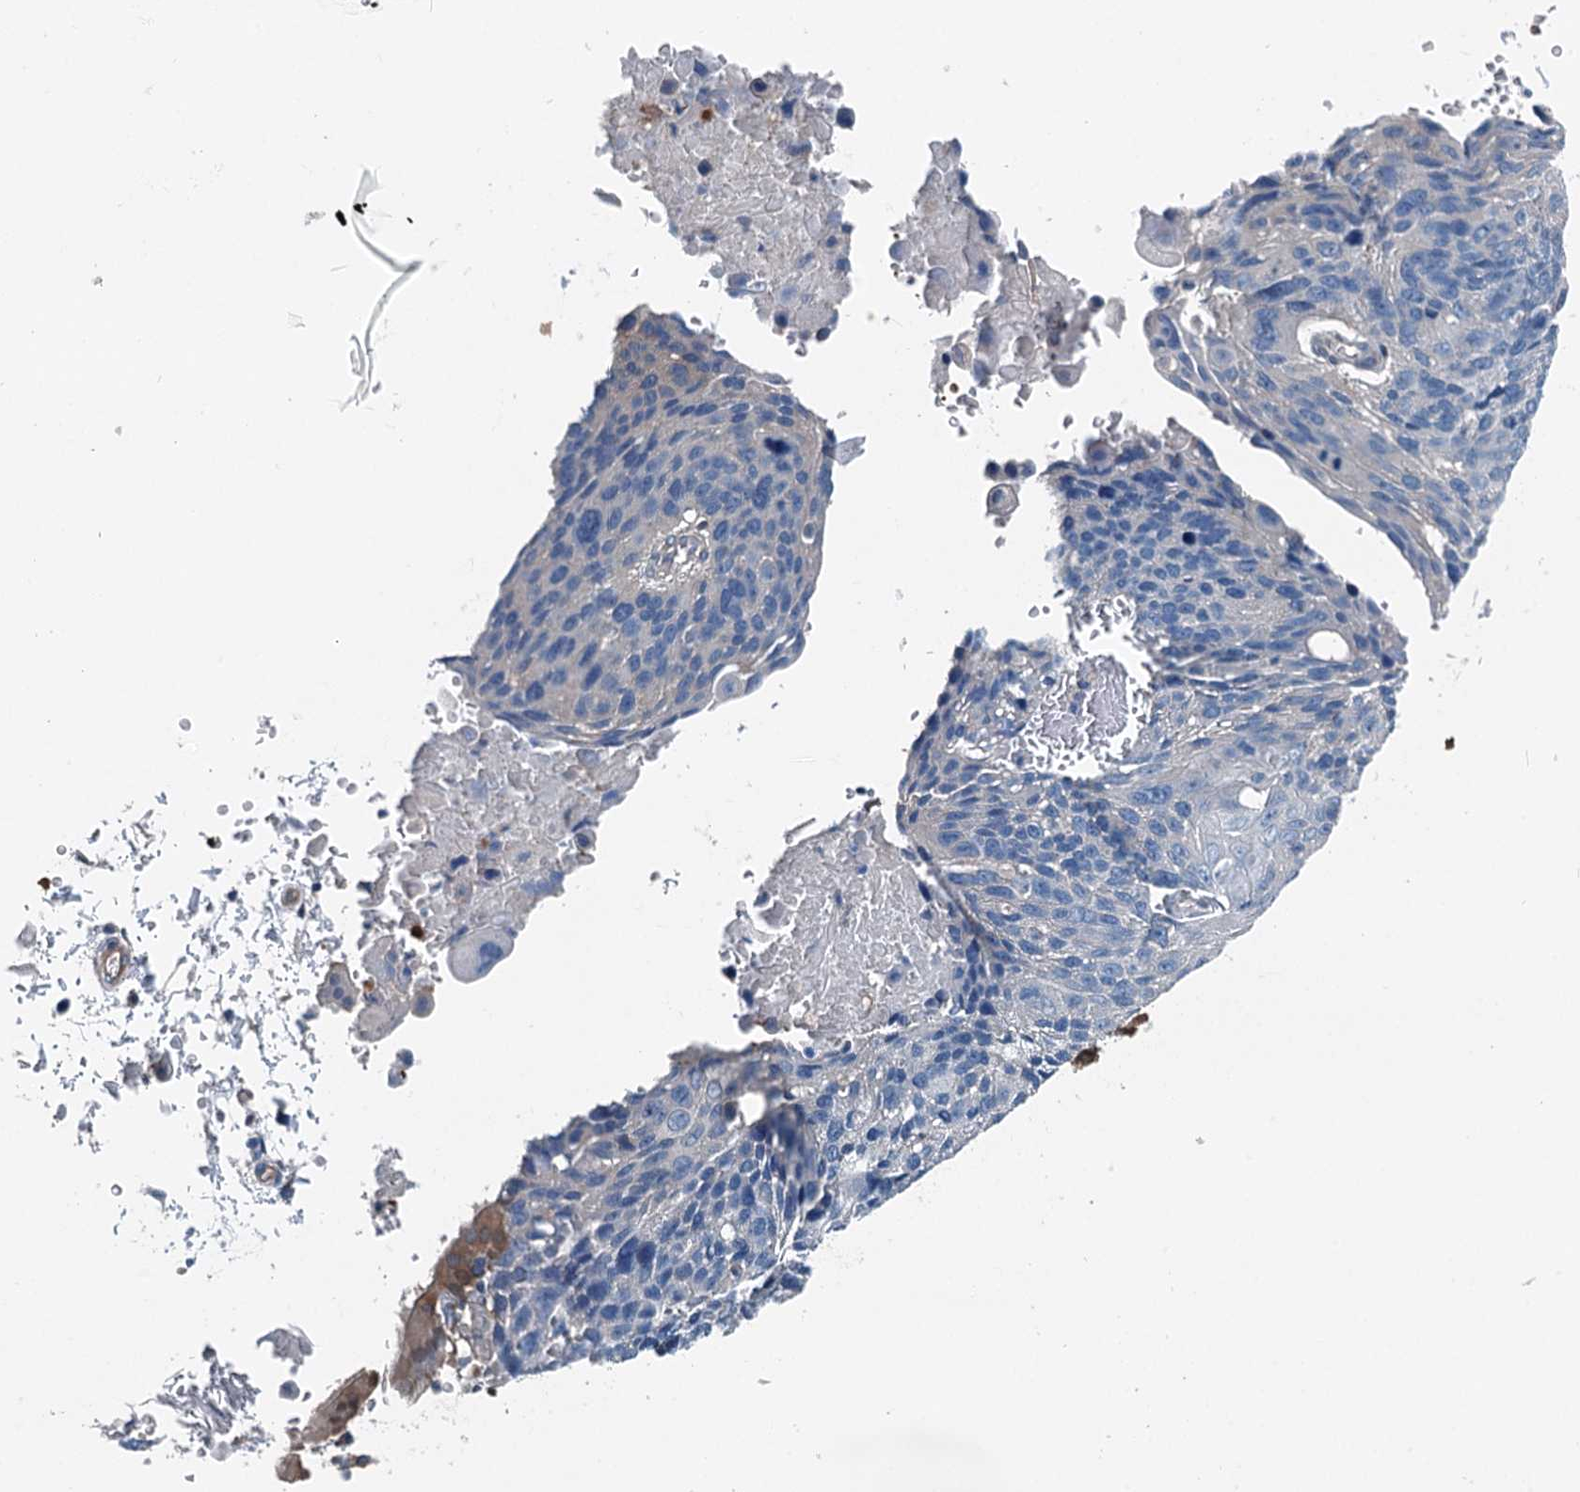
{"staining": {"intensity": "negative", "quantity": "none", "location": "none"}, "tissue": "lung cancer", "cell_type": "Tumor cells", "image_type": "cancer", "snomed": [{"axis": "morphology", "description": "Squamous cell carcinoma, NOS"}, {"axis": "topography", "description": "Lung"}], "caption": "A histopathology image of human lung cancer is negative for staining in tumor cells.", "gene": "BHMT", "patient": {"sex": "male", "age": 66}}